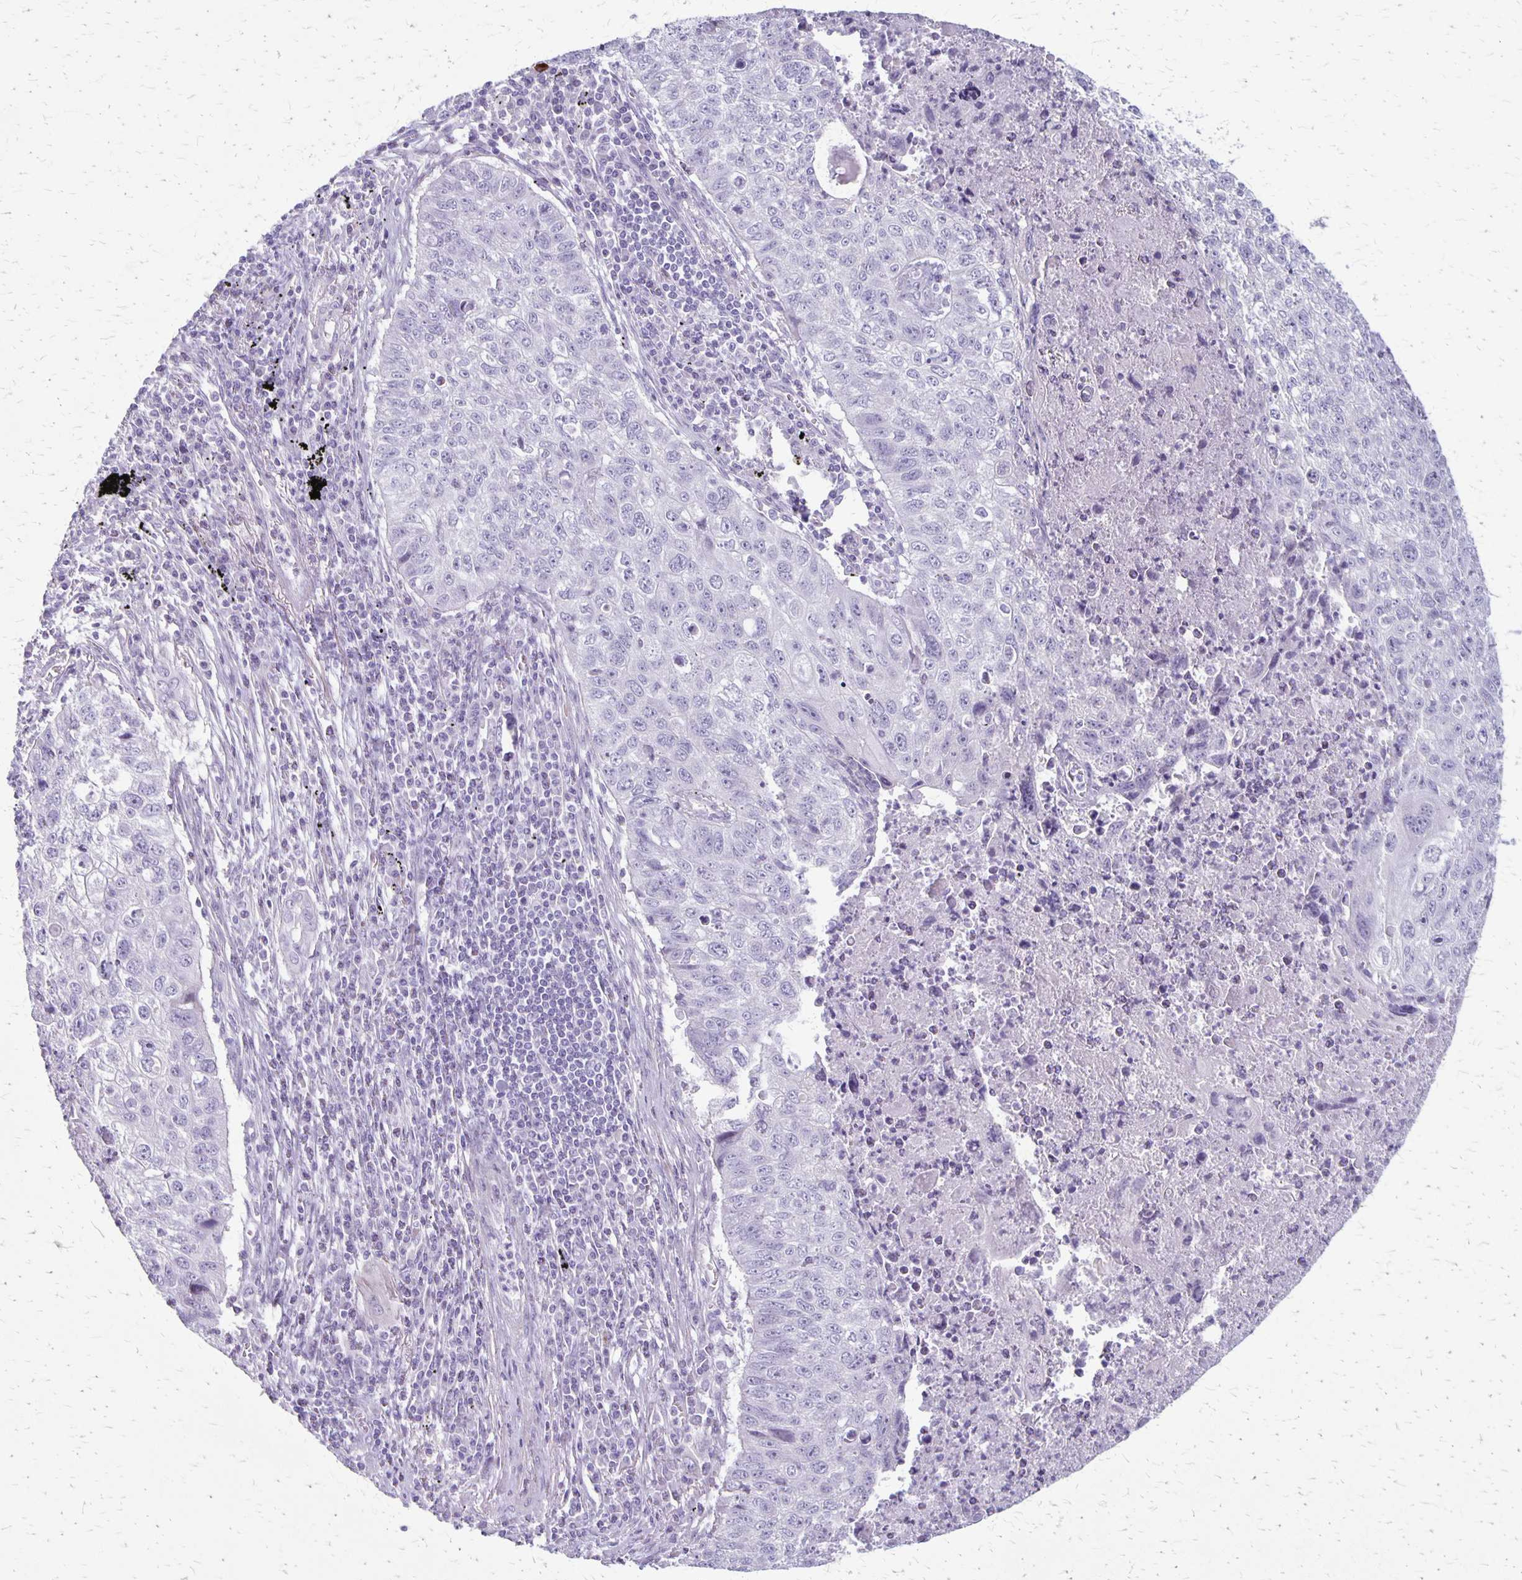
{"staining": {"intensity": "negative", "quantity": "none", "location": "none"}, "tissue": "lung cancer", "cell_type": "Tumor cells", "image_type": "cancer", "snomed": [{"axis": "morphology", "description": "Normal morphology"}, {"axis": "morphology", "description": "Aneuploidy"}, {"axis": "morphology", "description": "Squamous cell carcinoma, NOS"}, {"axis": "topography", "description": "Lymph node"}, {"axis": "topography", "description": "Lung"}], "caption": "An immunohistochemistry histopathology image of lung cancer (squamous cell carcinoma) is shown. There is no staining in tumor cells of lung cancer (squamous cell carcinoma).", "gene": "HOMER1", "patient": {"sex": "female", "age": 76}}